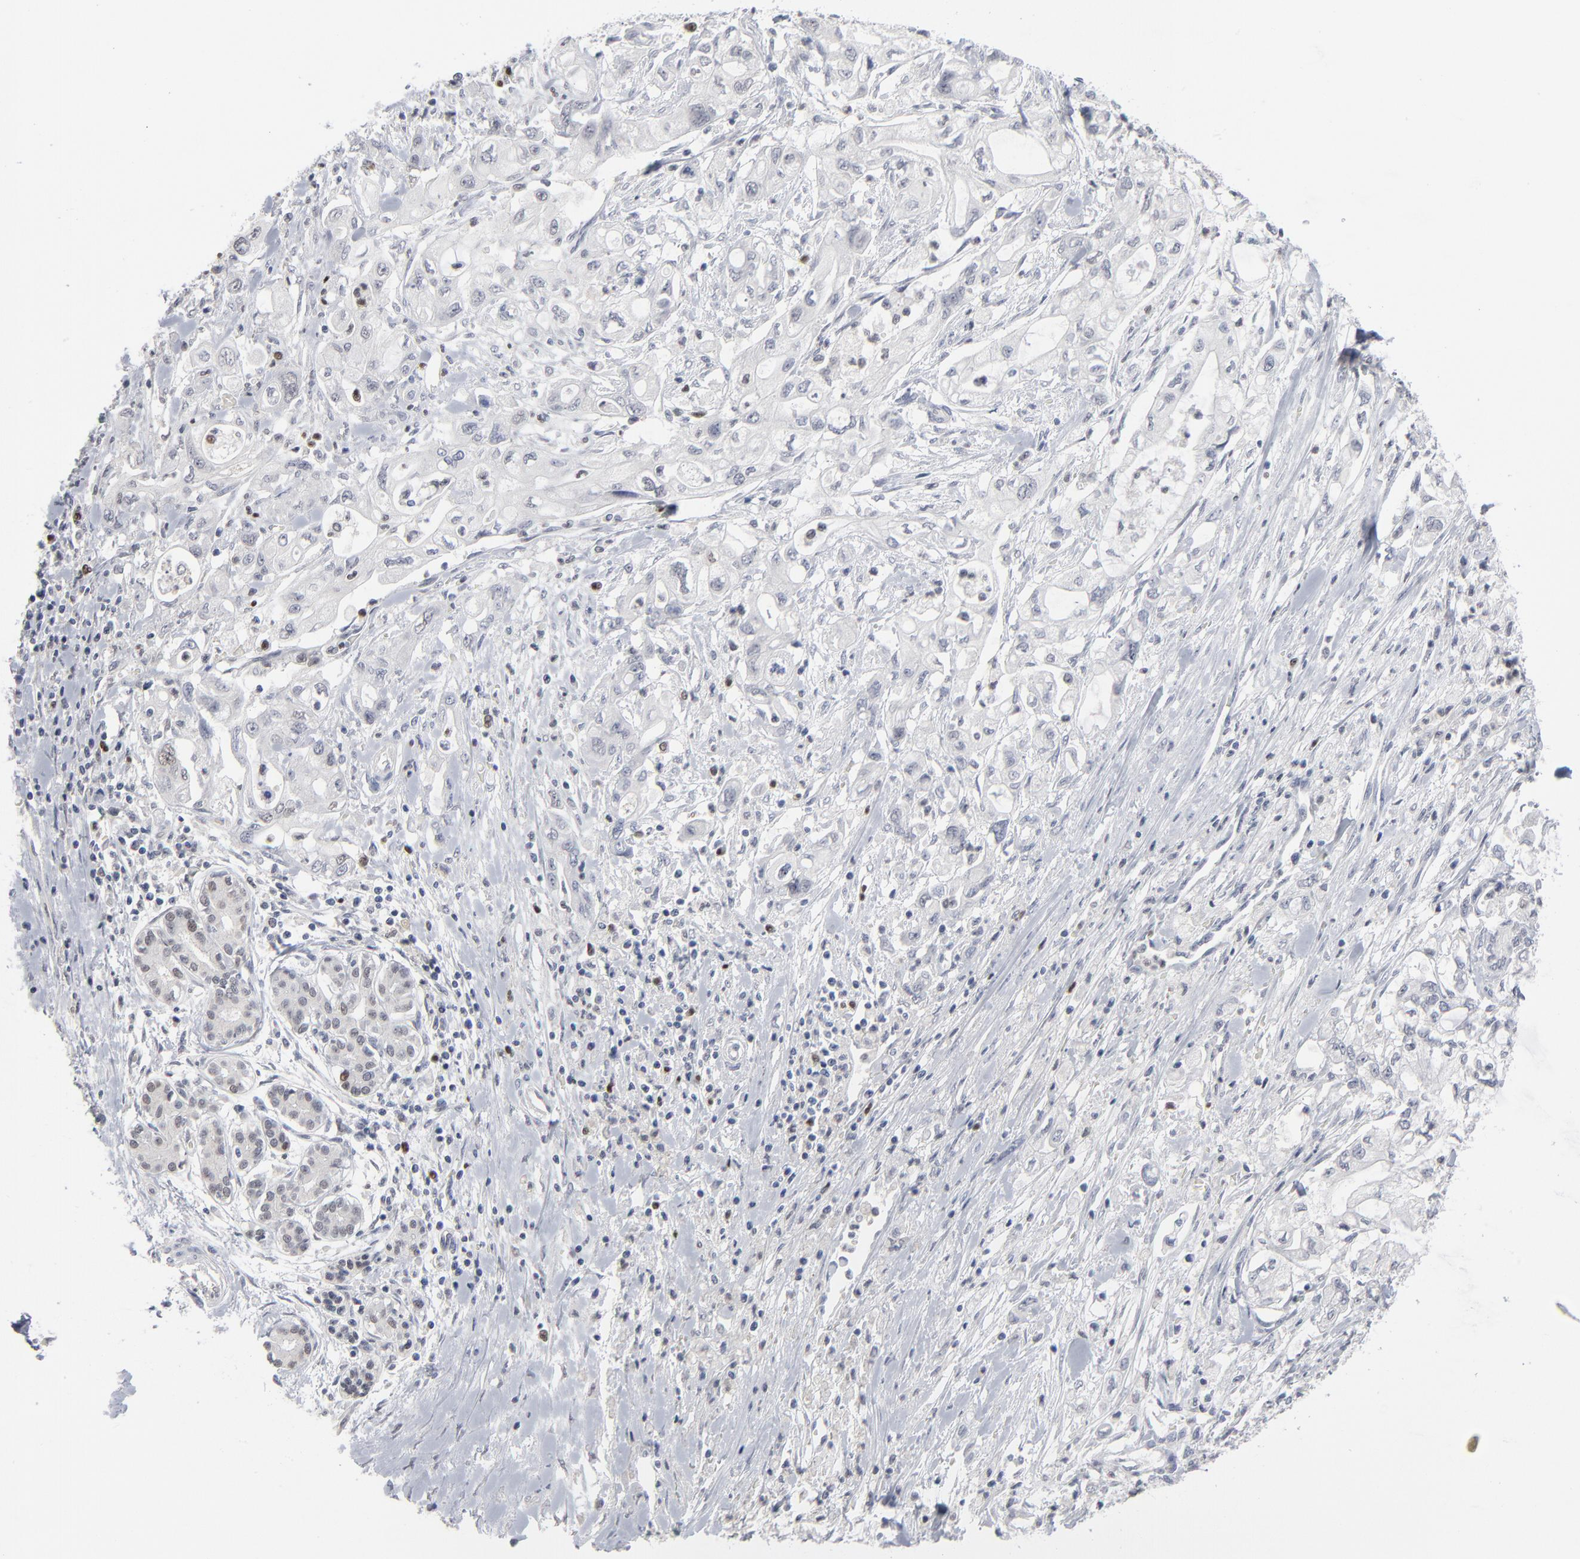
{"staining": {"intensity": "negative", "quantity": "none", "location": "none"}, "tissue": "pancreatic cancer", "cell_type": "Tumor cells", "image_type": "cancer", "snomed": [{"axis": "morphology", "description": "Adenocarcinoma, NOS"}, {"axis": "topography", "description": "Pancreas"}], "caption": "IHC histopathology image of neoplastic tissue: human pancreatic adenocarcinoma stained with DAB (3,3'-diaminobenzidine) displays no significant protein staining in tumor cells. (DAB (3,3'-diaminobenzidine) immunohistochemistry visualized using brightfield microscopy, high magnification).", "gene": "FOXN2", "patient": {"sex": "male", "age": 79}}